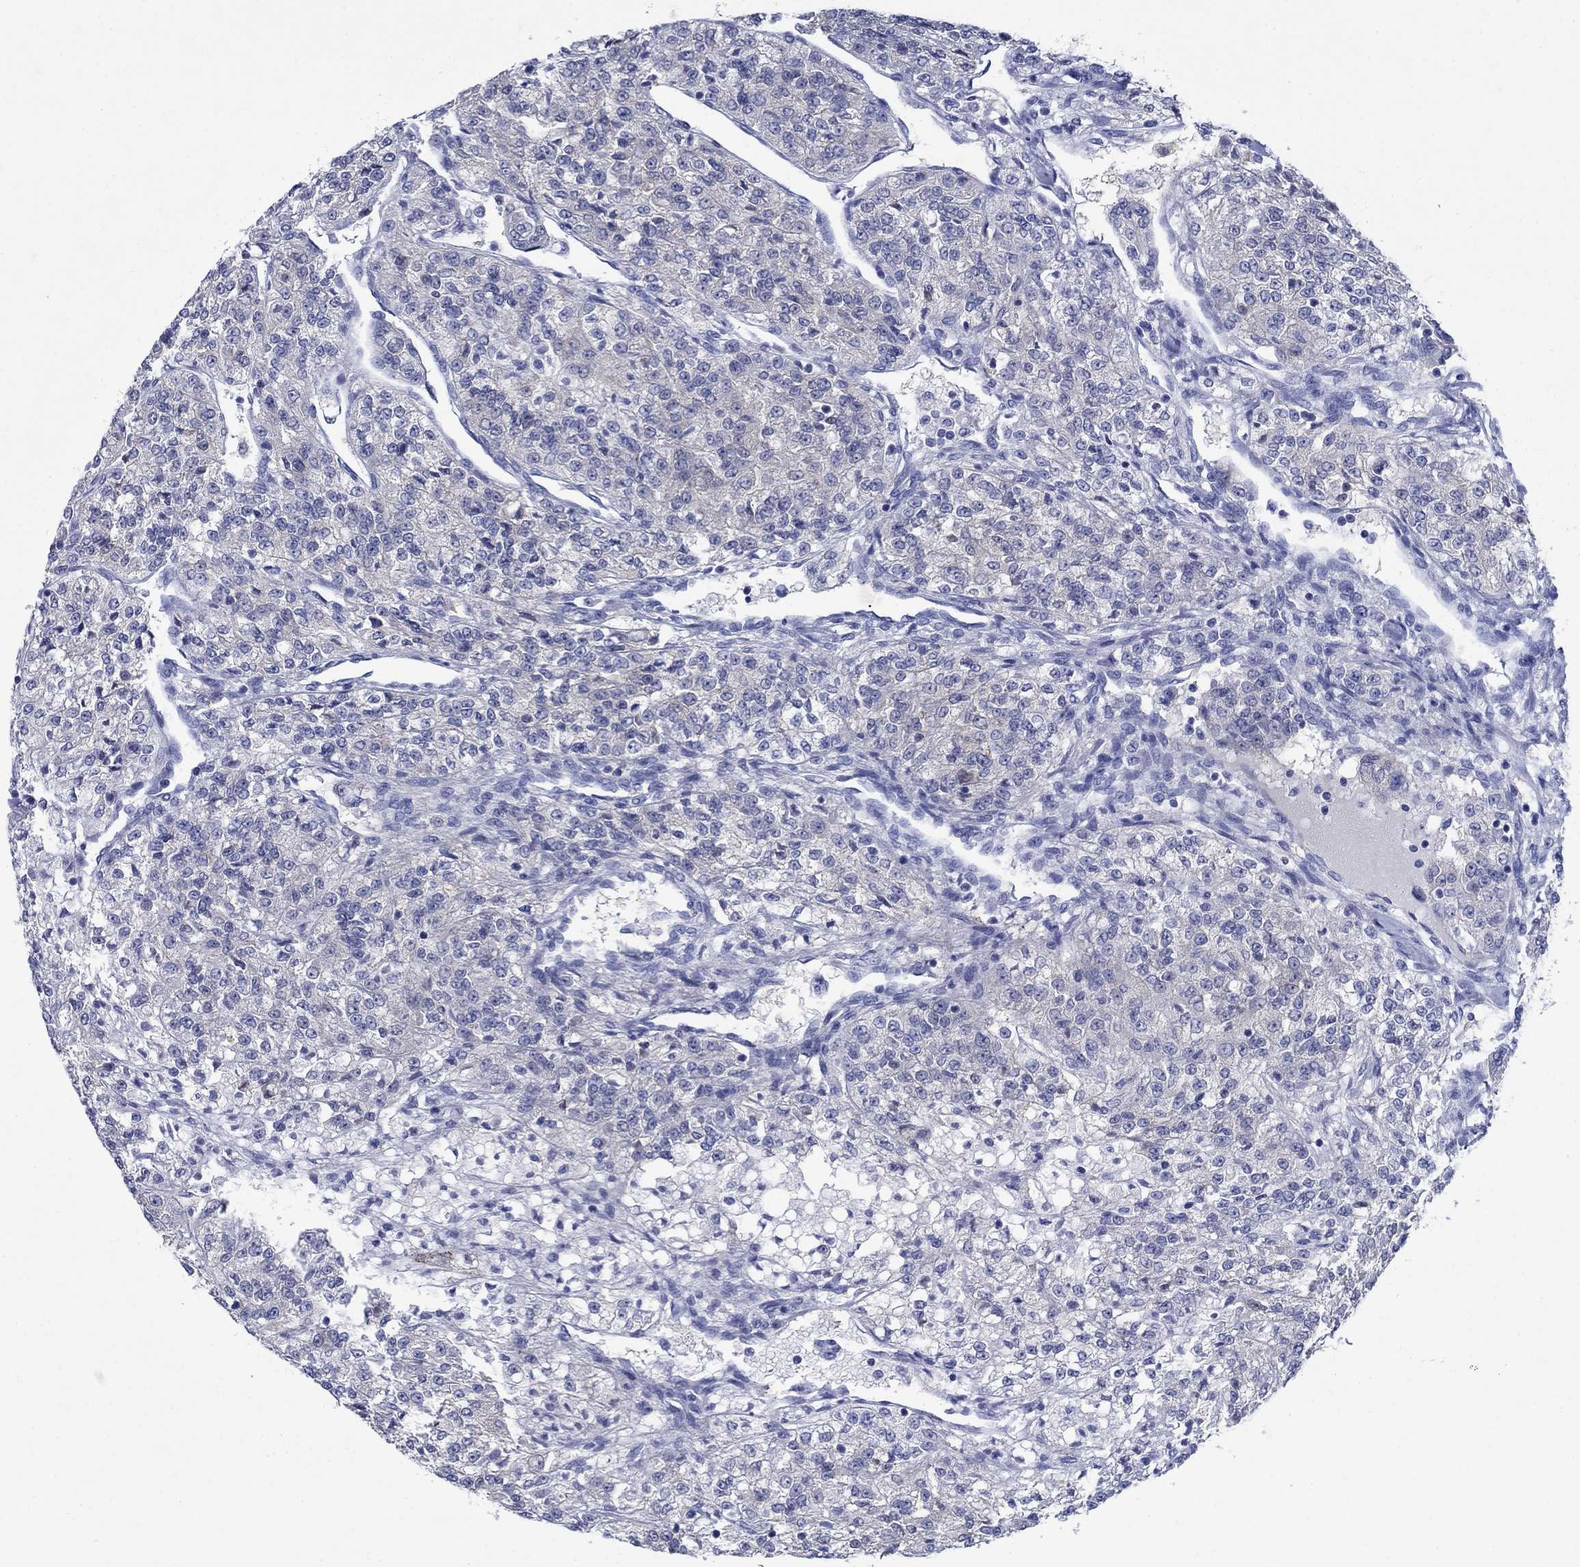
{"staining": {"intensity": "negative", "quantity": "none", "location": "none"}, "tissue": "renal cancer", "cell_type": "Tumor cells", "image_type": "cancer", "snomed": [{"axis": "morphology", "description": "Adenocarcinoma, NOS"}, {"axis": "topography", "description": "Kidney"}], "caption": "Protein analysis of adenocarcinoma (renal) exhibits no significant expression in tumor cells.", "gene": "SULT2B1", "patient": {"sex": "female", "age": 63}}